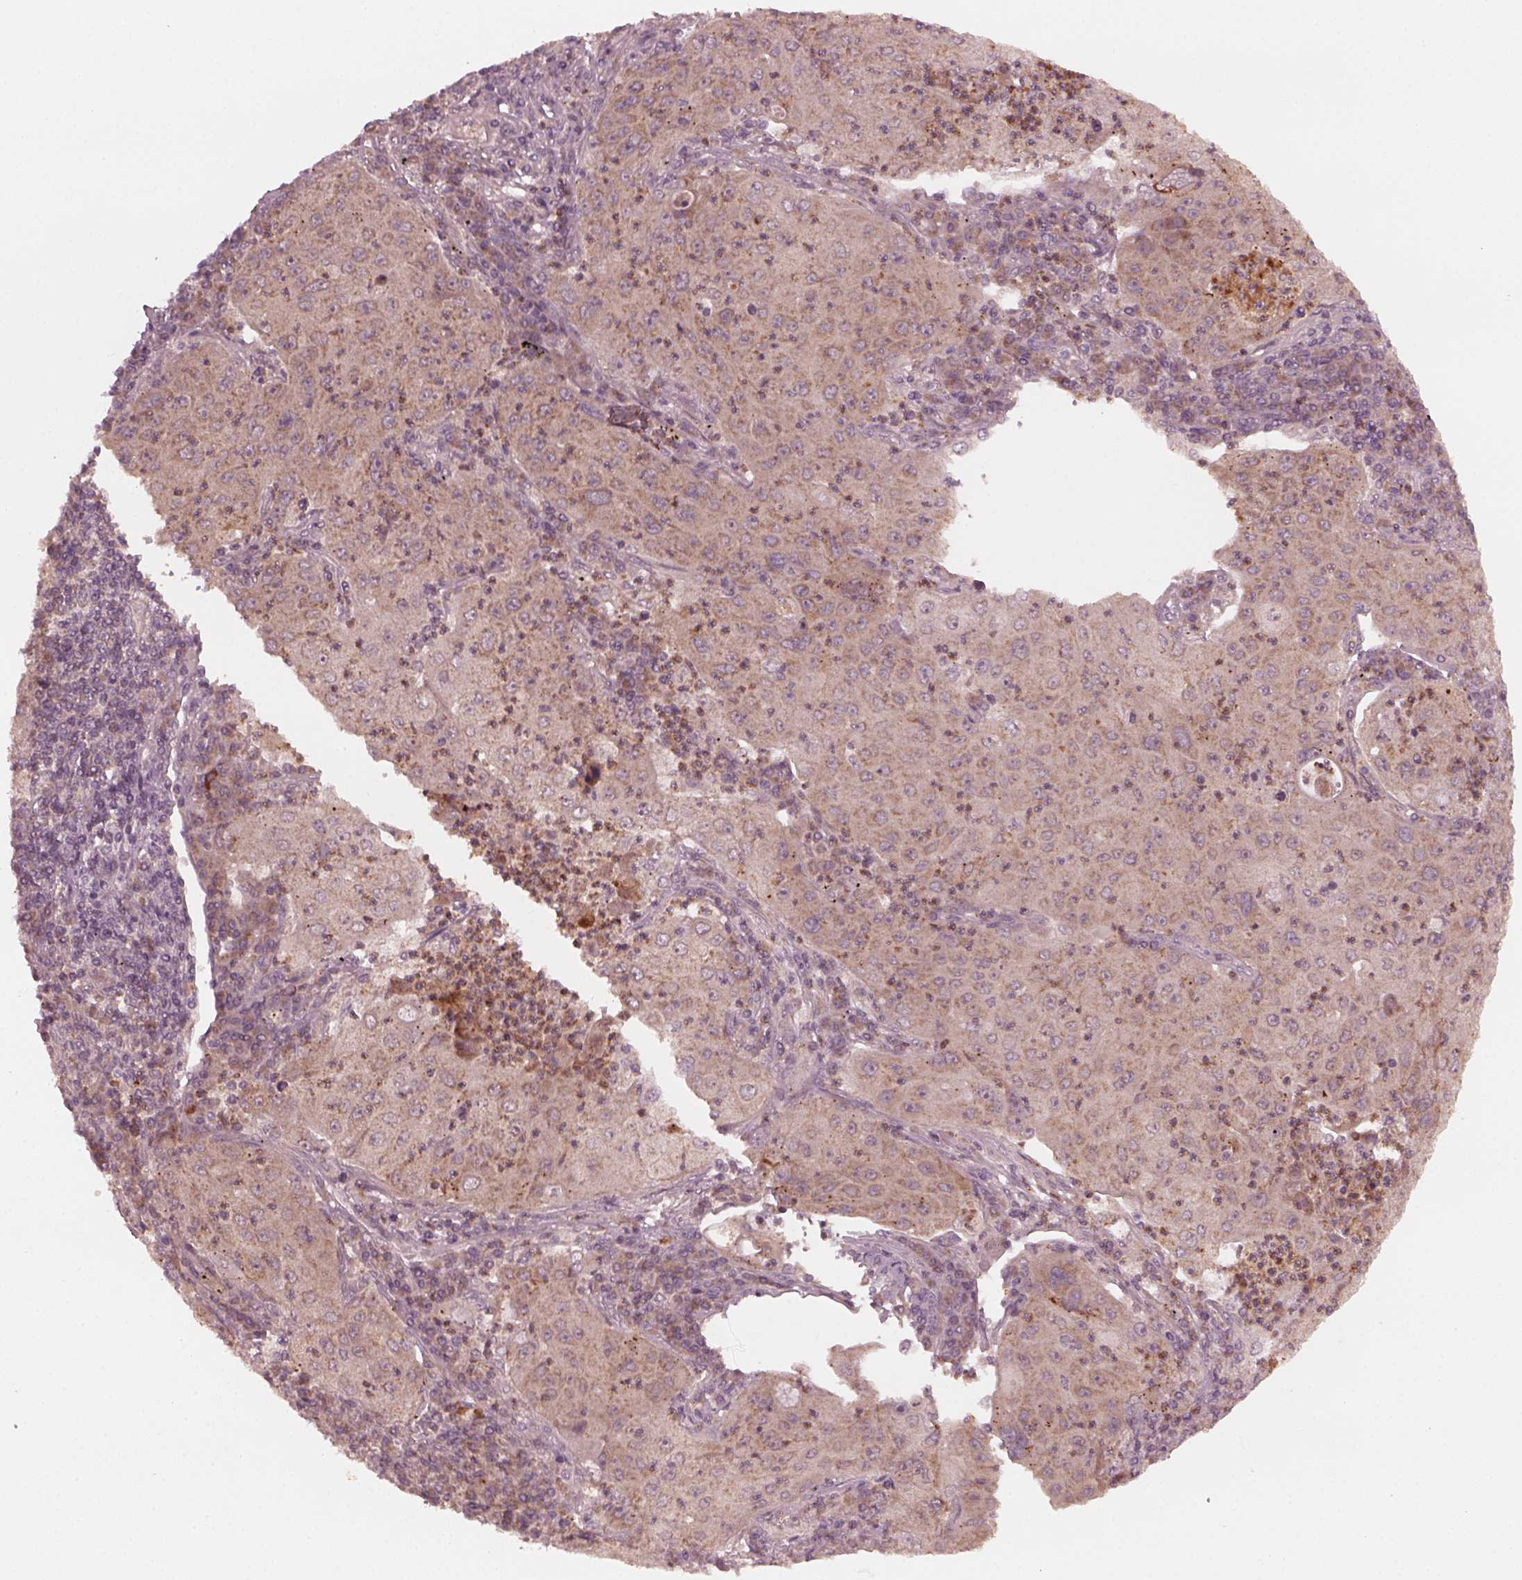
{"staining": {"intensity": "moderate", "quantity": "25%-75%", "location": "cytoplasmic/membranous"}, "tissue": "lung cancer", "cell_type": "Tumor cells", "image_type": "cancer", "snomed": [{"axis": "morphology", "description": "Squamous cell carcinoma, NOS"}, {"axis": "topography", "description": "Lung"}], "caption": "Protein expression analysis of human squamous cell carcinoma (lung) reveals moderate cytoplasmic/membranous expression in about 25%-75% of tumor cells. (Brightfield microscopy of DAB IHC at high magnification).", "gene": "FAF2", "patient": {"sex": "female", "age": 59}}